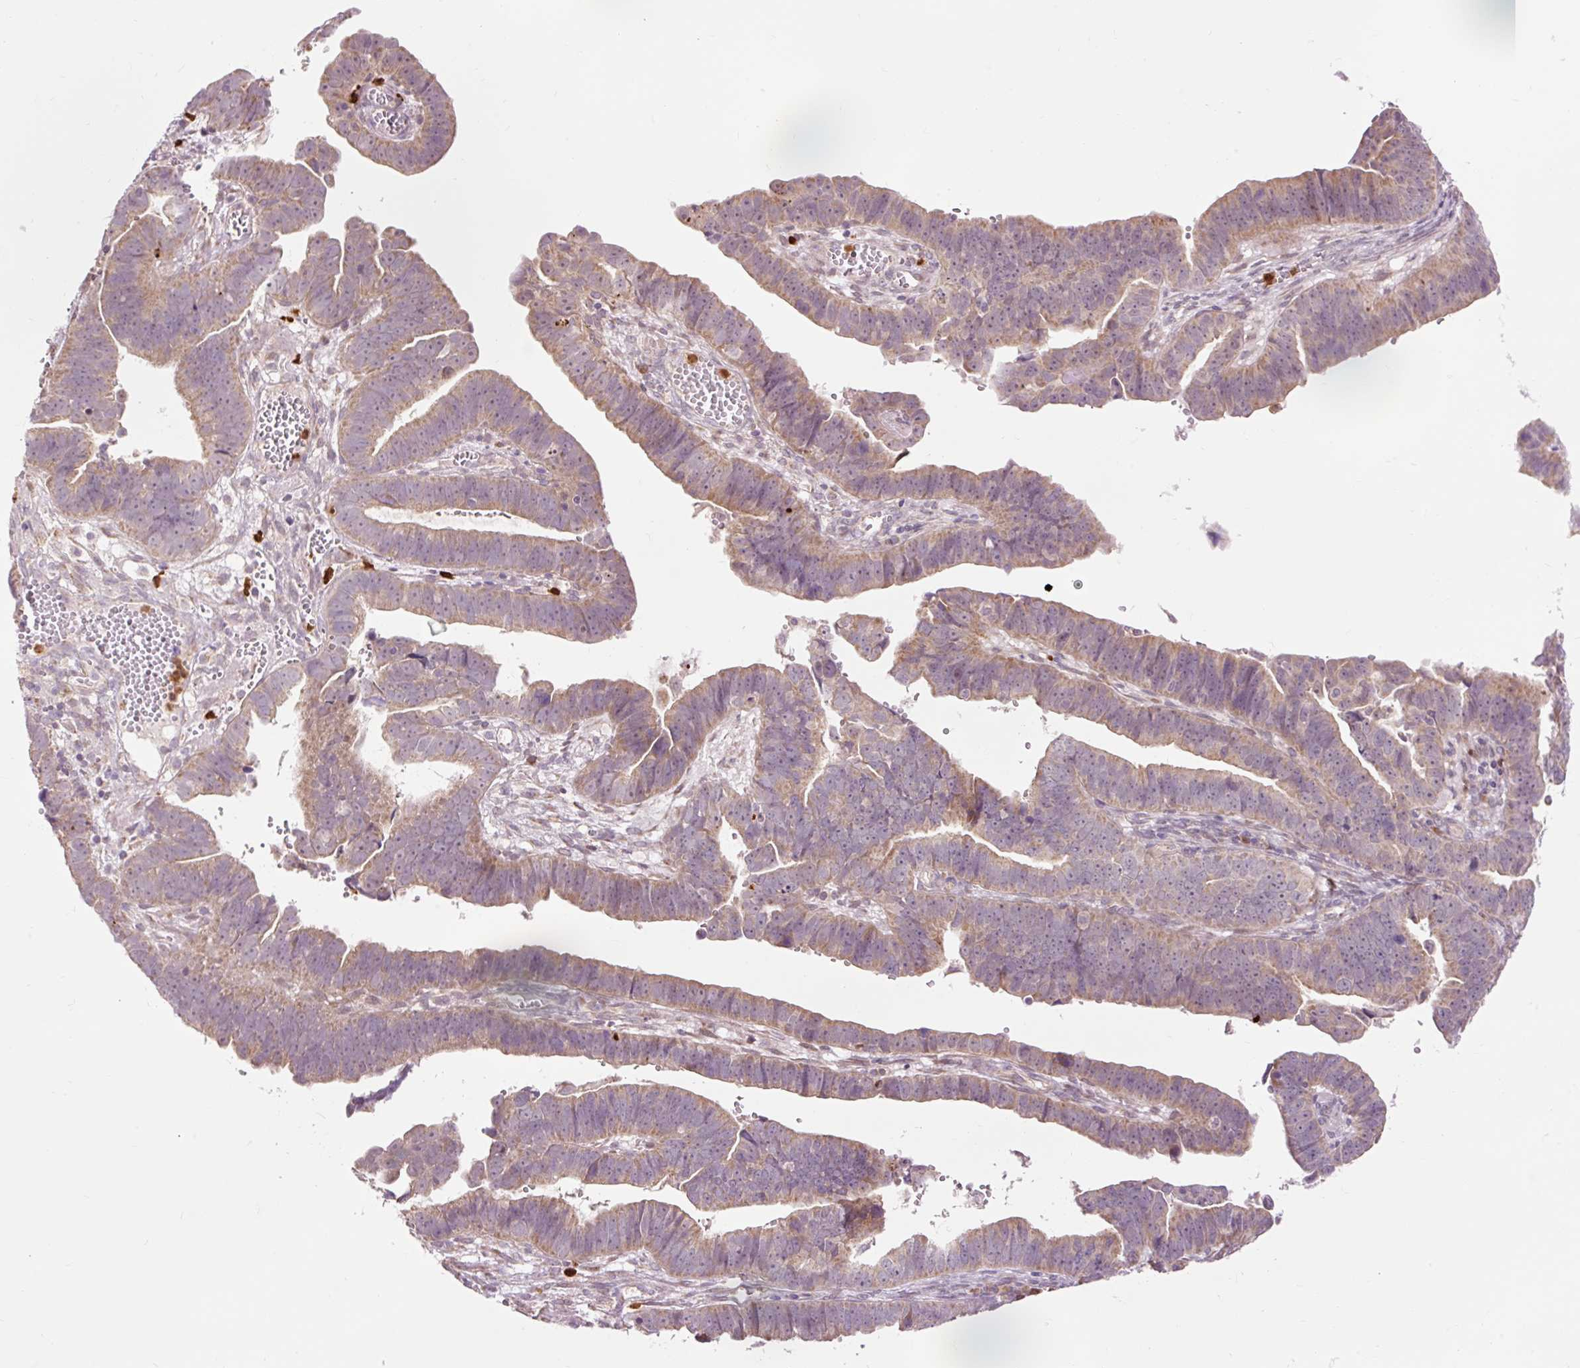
{"staining": {"intensity": "weak", "quantity": "25%-75%", "location": "cytoplasmic/membranous"}, "tissue": "endometrial cancer", "cell_type": "Tumor cells", "image_type": "cancer", "snomed": [{"axis": "morphology", "description": "Adenocarcinoma, NOS"}, {"axis": "topography", "description": "Endometrium"}], "caption": "This image displays immunohistochemistry staining of adenocarcinoma (endometrial), with low weak cytoplasmic/membranous expression in approximately 25%-75% of tumor cells.", "gene": "PRDX5", "patient": {"sex": "female", "age": 75}}